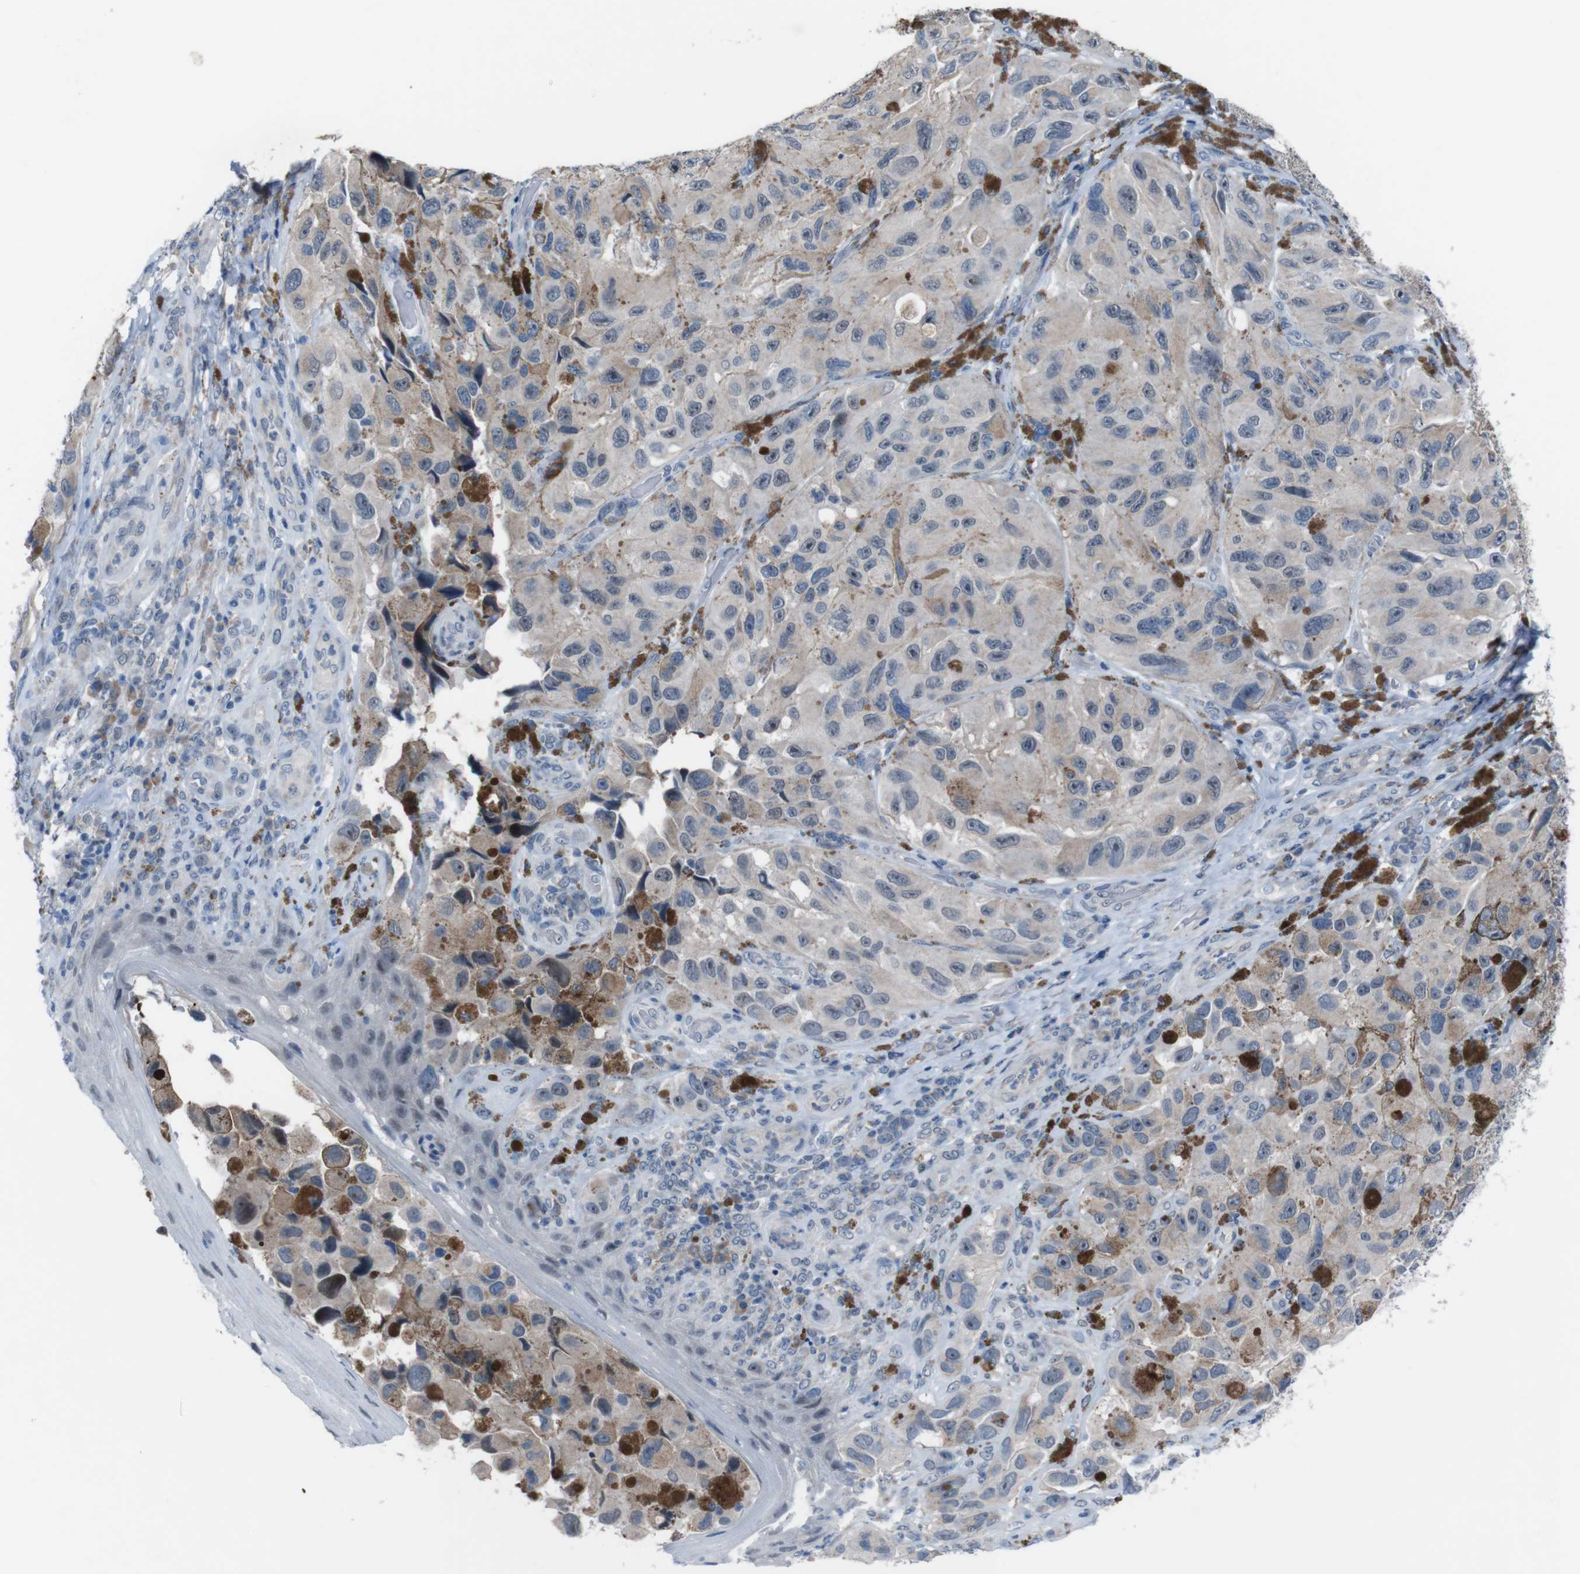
{"staining": {"intensity": "weak", "quantity": "<25%", "location": "cytoplasmic/membranous"}, "tissue": "melanoma", "cell_type": "Tumor cells", "image_type": "cancer", "snomed": [{"axis": "morphology", "description": "Malignant melanoma, NOS"}, {"axis": "topography", "description": "Skin"}], "caption": "The IHC micrograph has no significant expression in tumor cells of melanoma tissue.", "gene": "CDH22", "patient": {"sex": "female", "age": 73}}